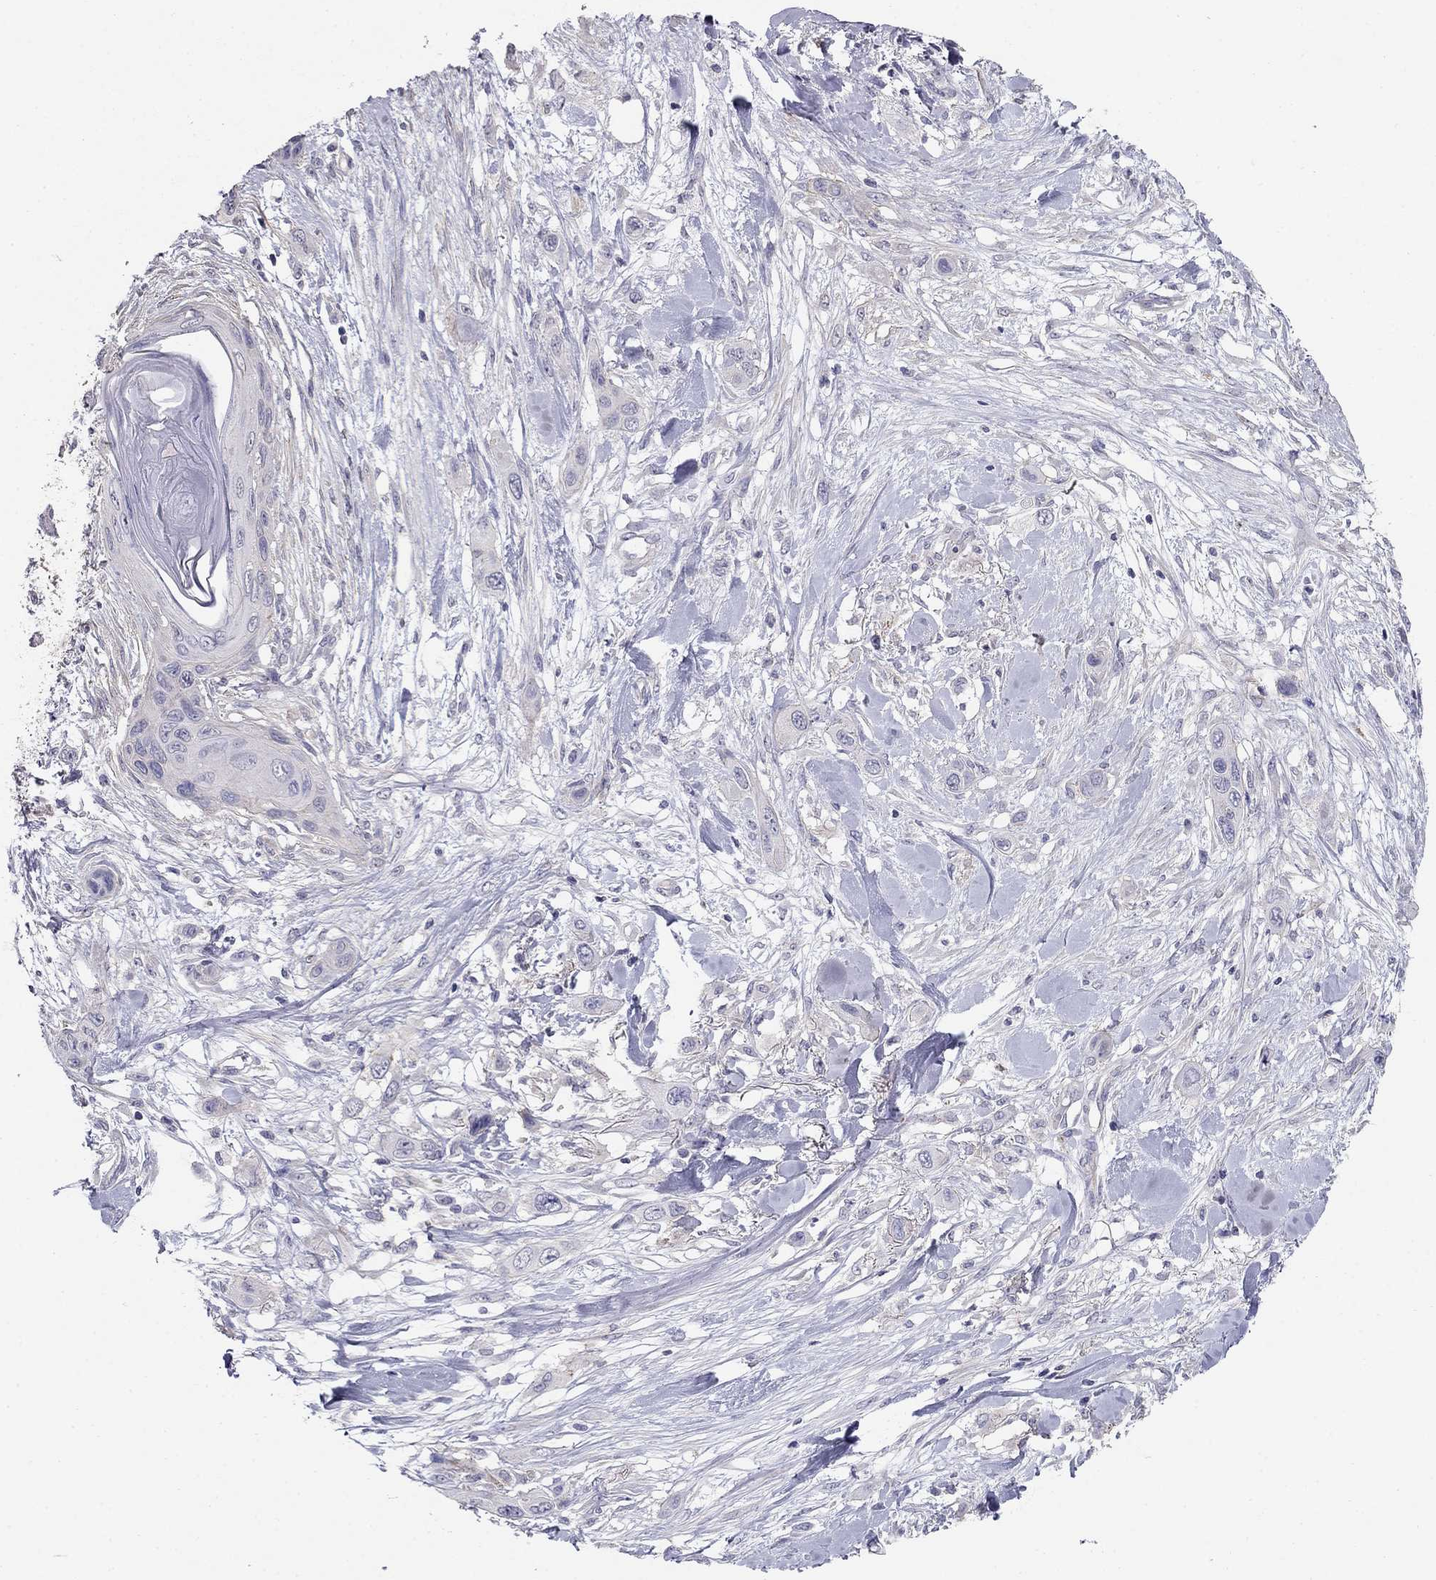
{"staining": {"intensity": "negative", "quantity": "none", "location": "none"}, "tissue": "skin cancer", "cell_type": "Tumor cells", "image_type": "cancer", "snomed": [{"axis": "morphology", "description": "Squamous cell carcinoma, NOS"}, {"axis": "topography", "description": "Skin"}], "caption": "Protein analysis of skin cancer (squamous cell carcinoma) displays no significant positivity in tumor cells.", "gene": "LY6H", "patient": {"sex": "male", "age": 79}}